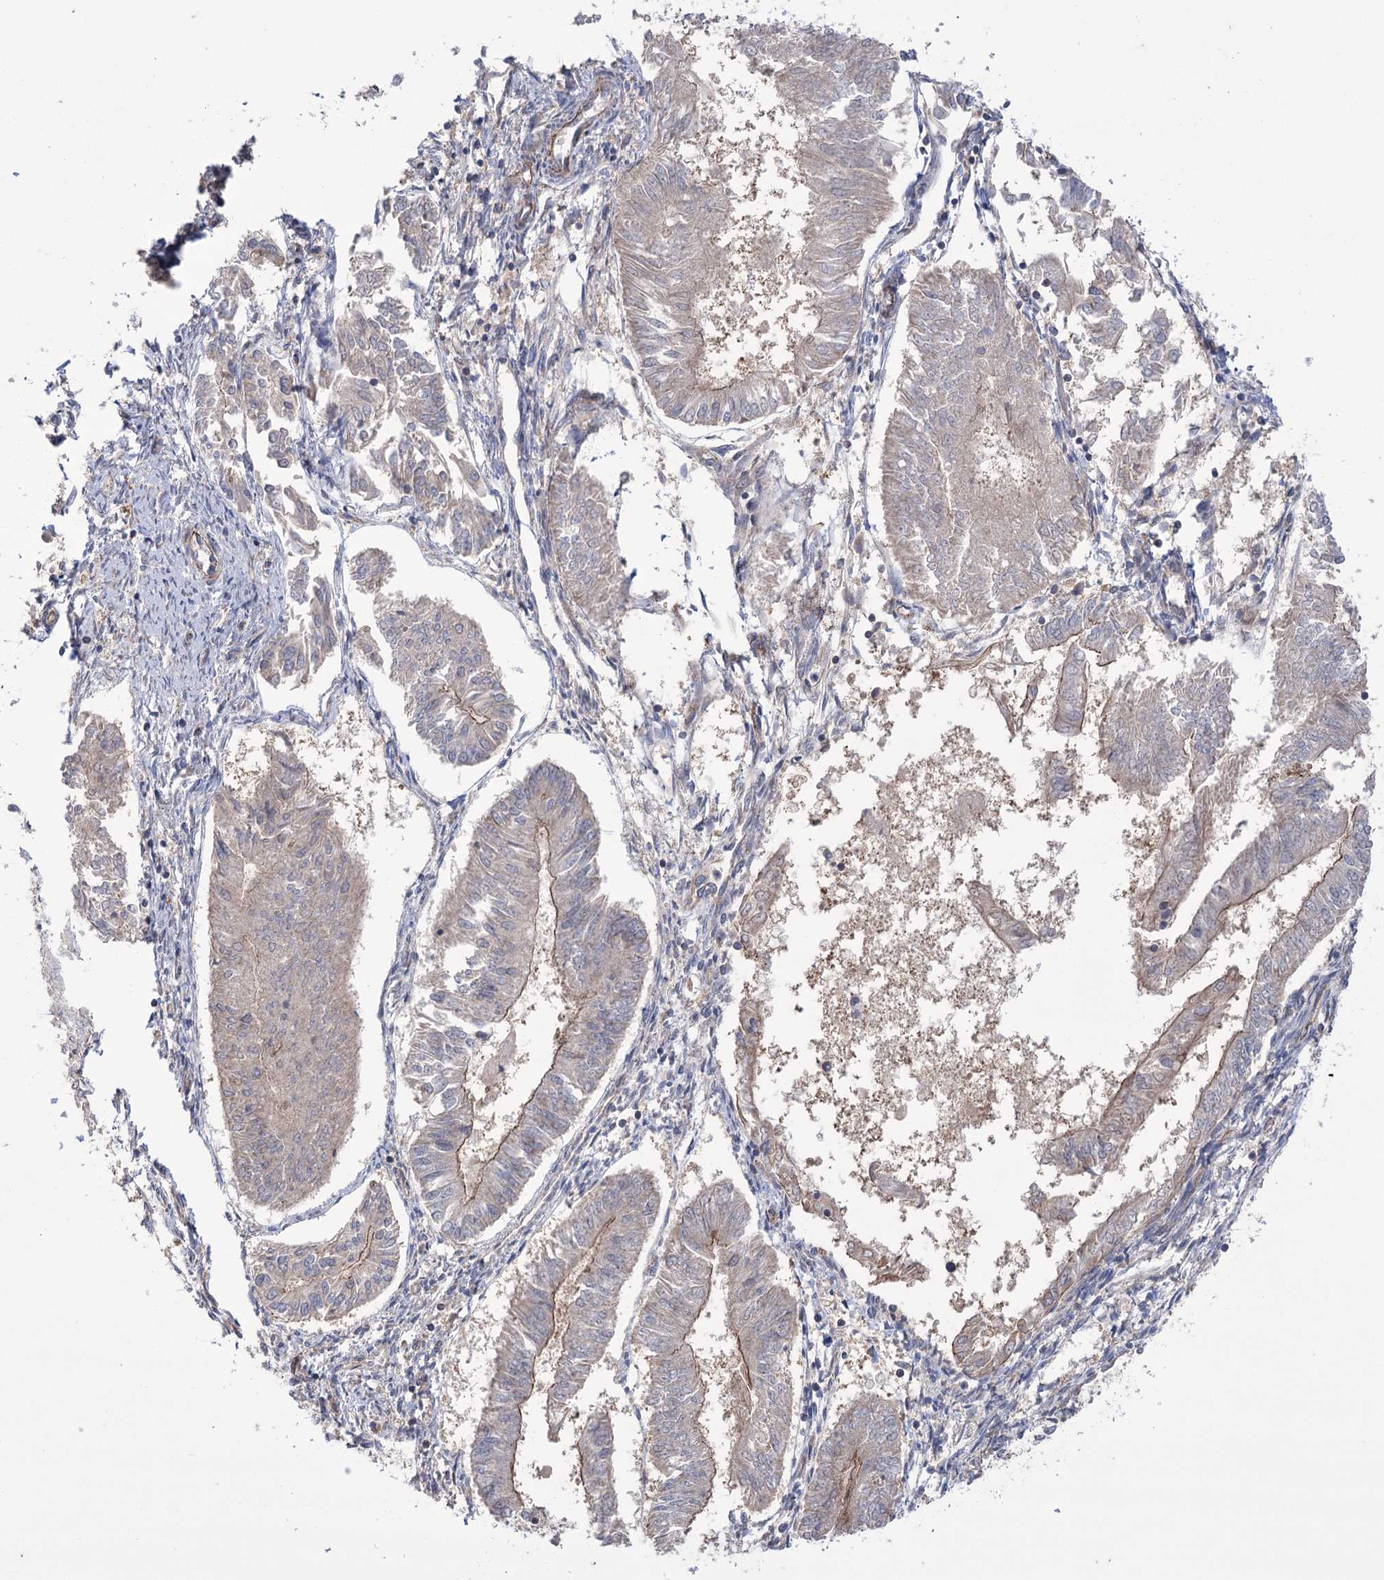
{"staining": {"intensity": "moderate", "quantity": "<25%", "location": "cytoplasmic/membranous"}, "tissue": "endometrial cancer", "cell_type": "Tumor cells", "image_type": "cancer", "snomed": [{"axis": "morphology", "description": "Adenocarcinoma, NOS"}, {"axis": "topography", "description": "Endometrium"}], "caption": "The histopathology image shows immunohistochemical staining of endometrial cancer. There is moderate cytoplasmic/membranous positivity is present in about <25% of tumor cells.", "gene": "TRIM71", "patient": {"sex": "female", "age": 58}}